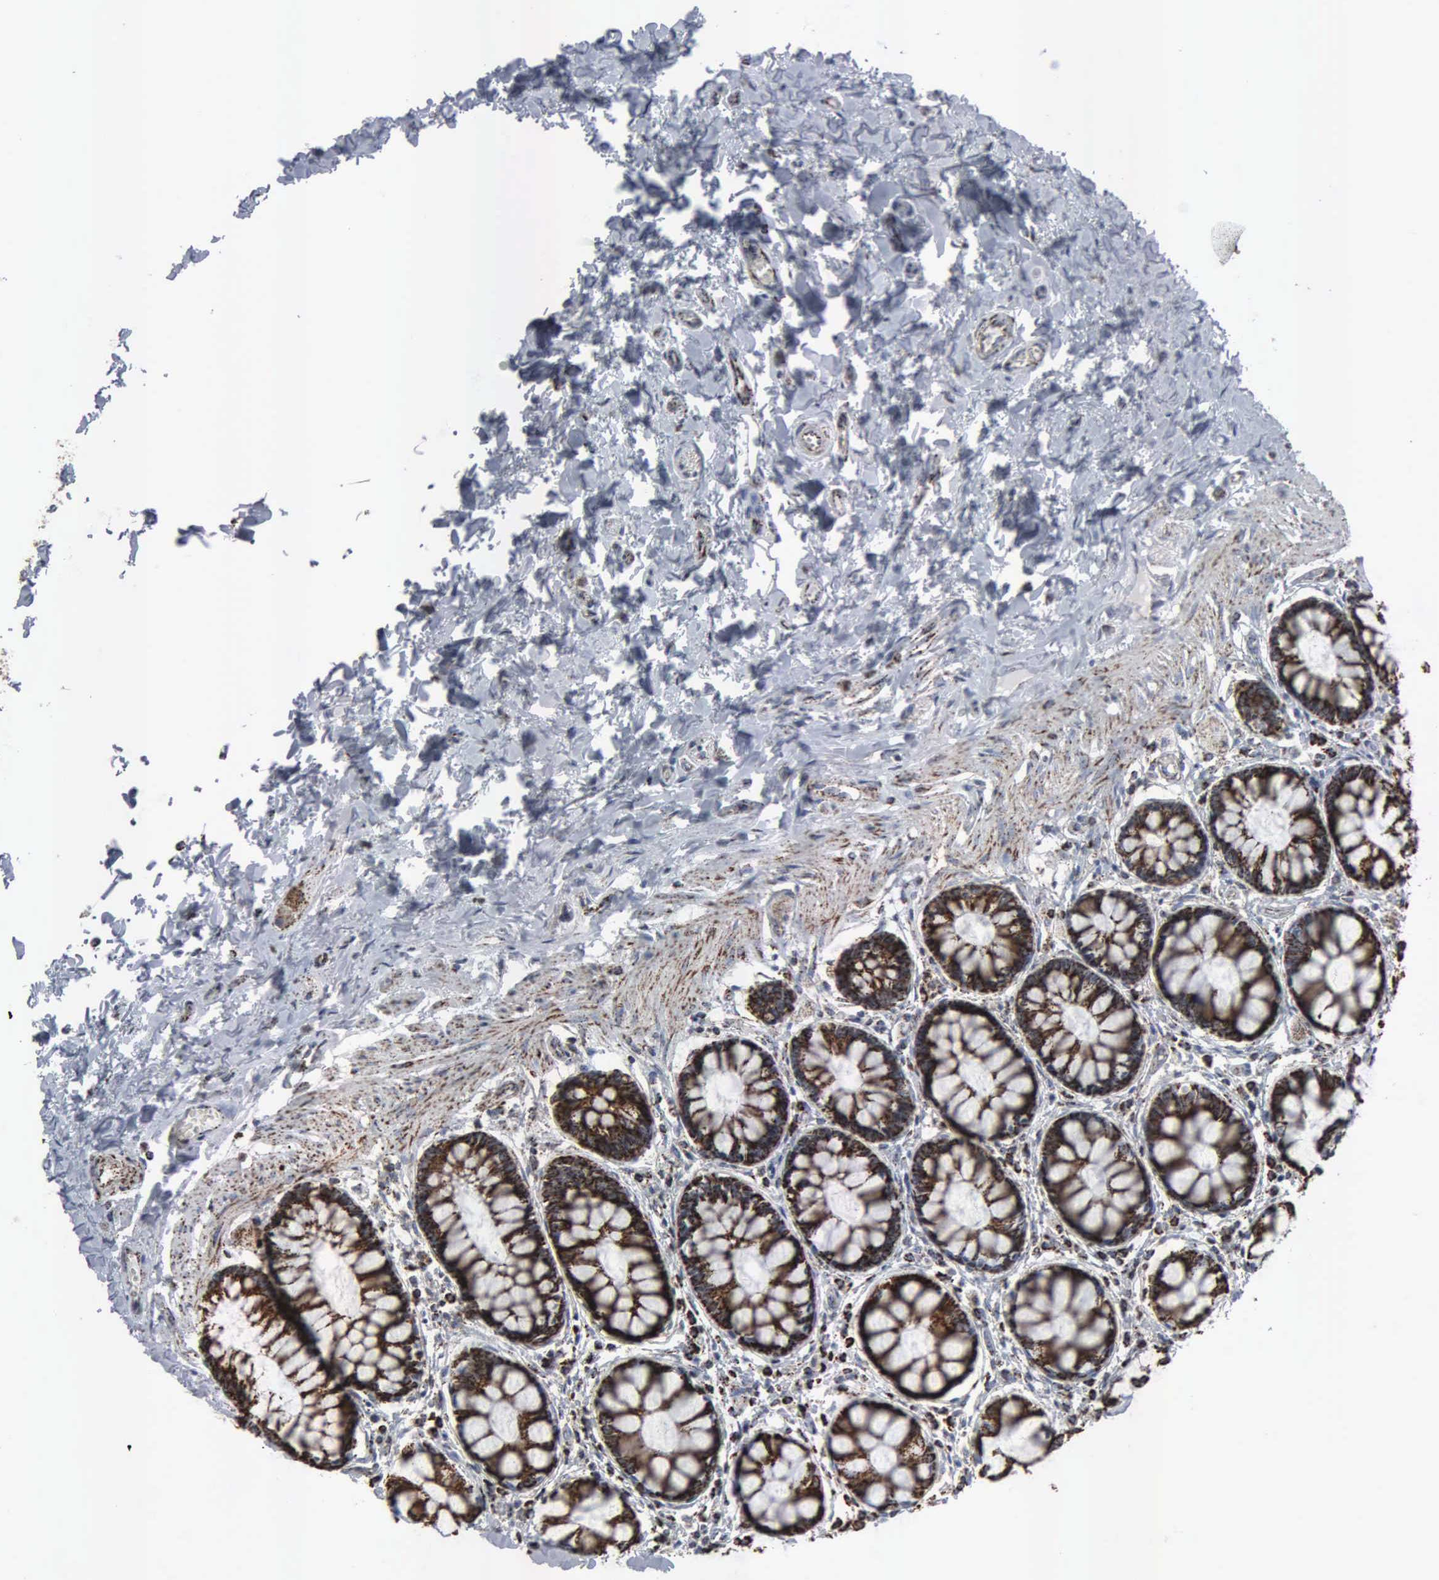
{"staining": {"intensity": "strong", "quantity": ">75%", "location": "cytoplasmic/membranous"}, "tissue": "rectum", "cell_type": "Glandular cells", "image_type": "normal", "snomed": [{"axis": "morphology", "description": "Normal tissue, NOS"}, {"axis": "topography", "description": "Rectum"}], "caption": "High-power microscopy captured an immunohistochemistry image of benign rectum, revealing strong cytoplasmic/membranous expression in approximately >75% of glandular cells.", "gene": "HSPA9", "patient": {"sex": "male", "age": 86}}